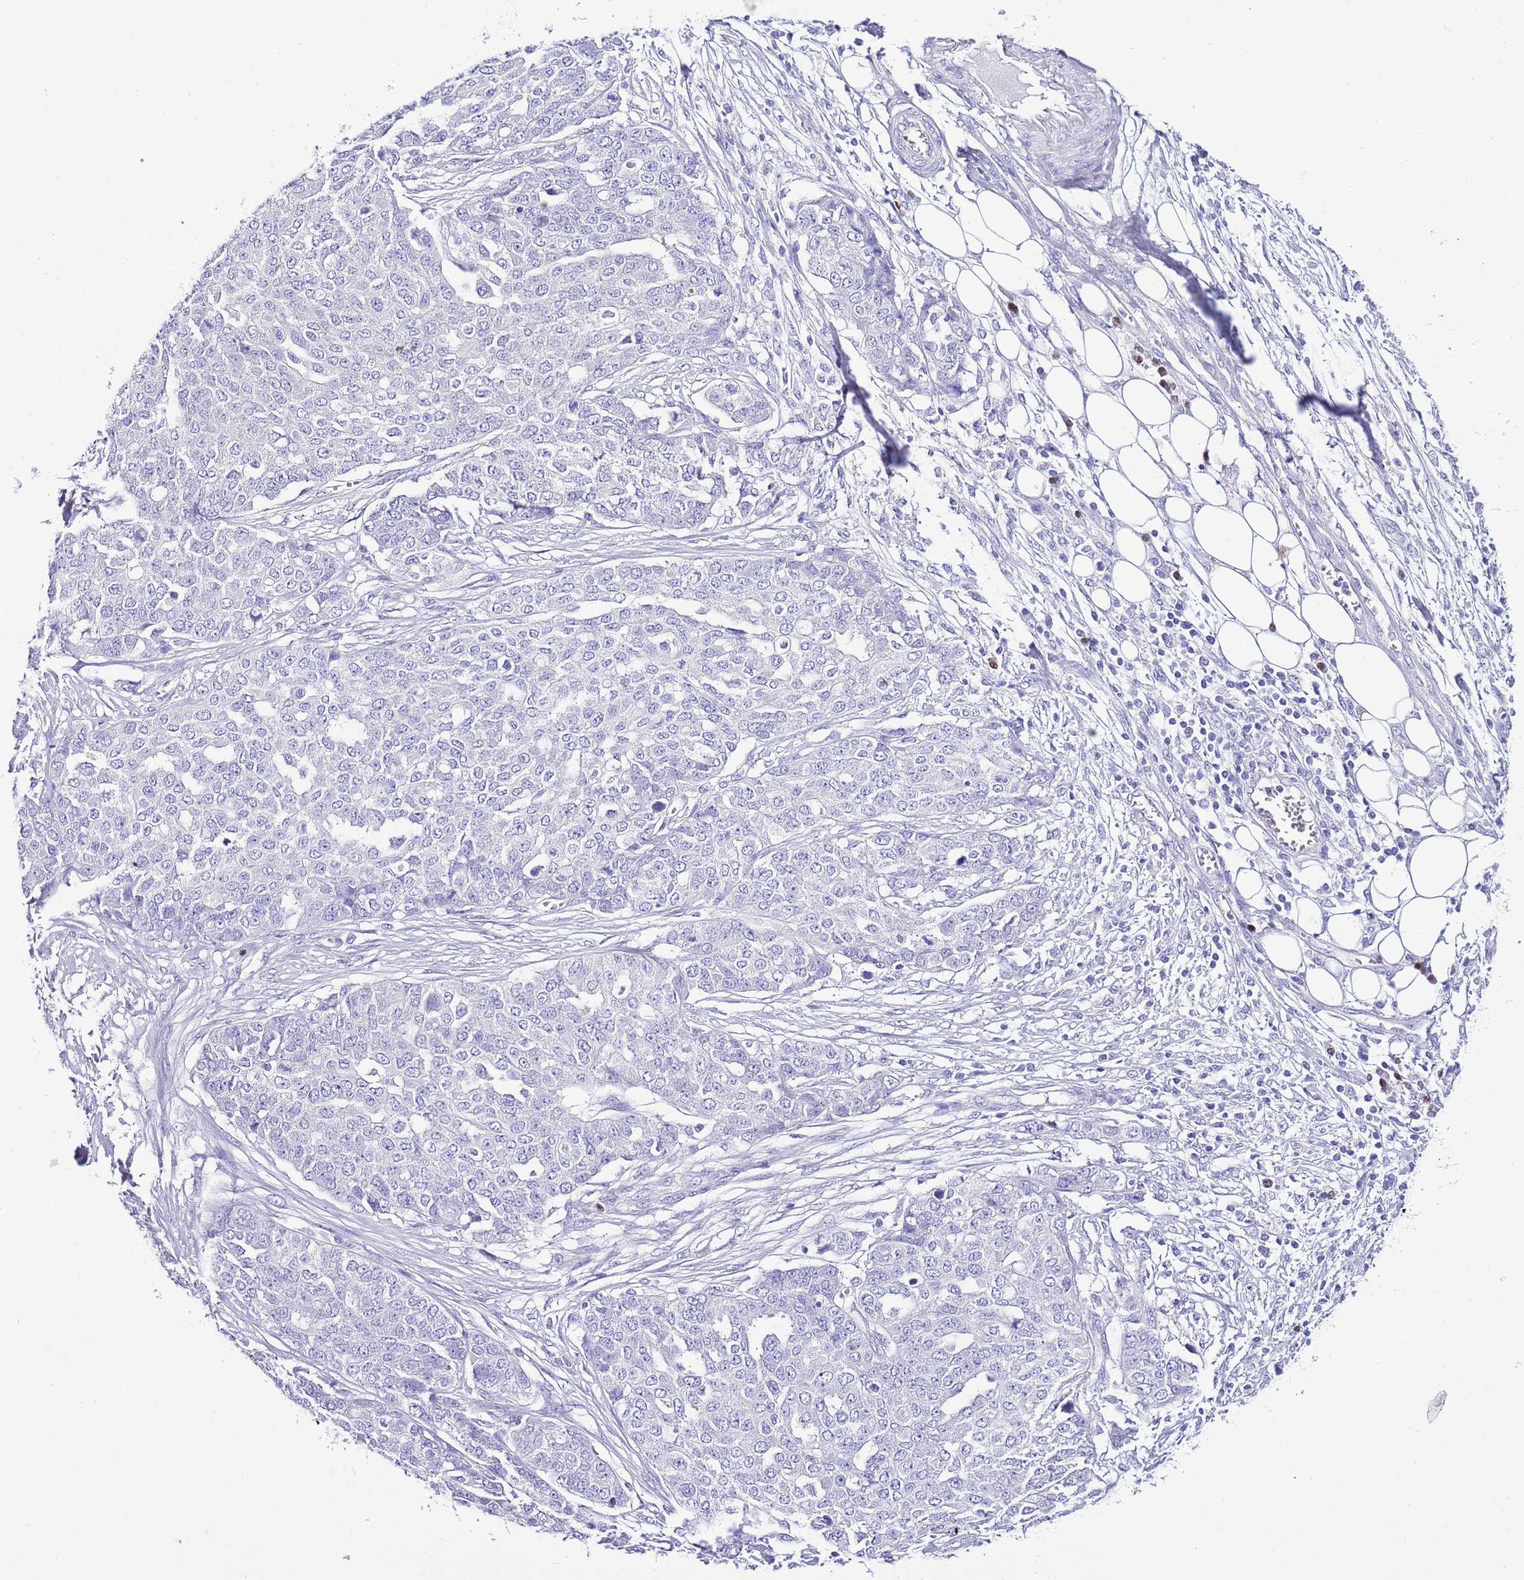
{"staining": {"intensity": "negative", "quantity": "none", "location": "none"}, "tissue": "ovarian cancer", "cell_type": "Tumor cells", "image_type": "cancer", "snomed": [{"axis": "morphology", "description": "Cystadenocarcinoma, serous, NOS"}, {"axis": "topography", "description": "Soft tissue"}, {"axis": "topography", "description": "Ovary"}], "caption": "High magnification brightfield microscopy of ovarian cancer (serous cystadenocarcinoma) stained with DAB (brown) and counterstained with hematoxylin (blue): tumor cells show no significant staining. Brightfield microscopy of immunohistochemistry (IHC) stained with DAB (3,3'-diaminobenzidine) (brown) and hematoxylin (blue), captured at high magnification.", "gene": "BHLHA15", "patient": {"sex": "female", "age": 57}}